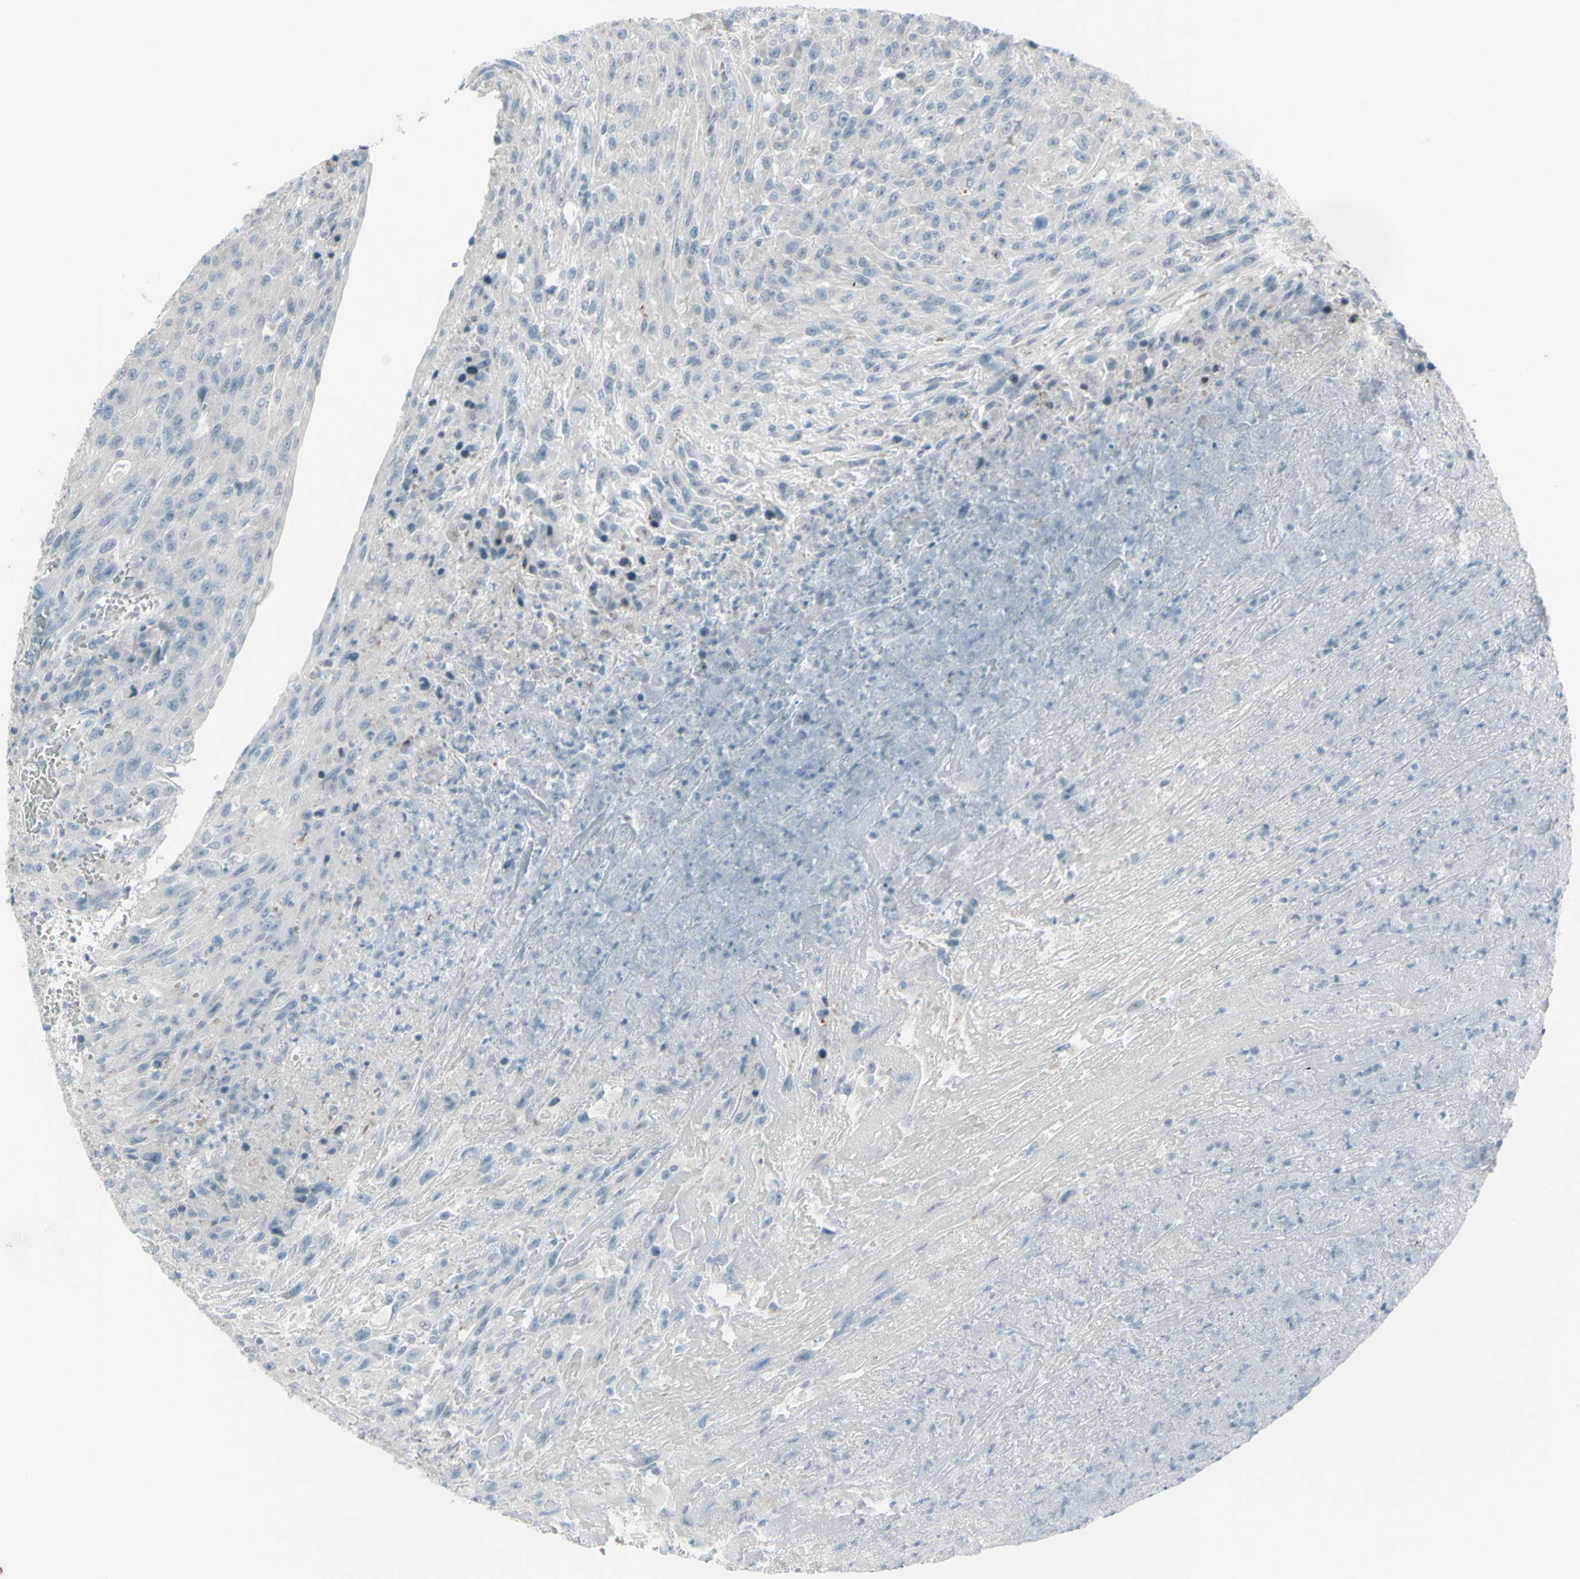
{"staining": {"intensity": "negative", "quantity": "none", "location": "none"}, "tissue": "urothelial cancer", "cell_type": "Tumor cells", "image_type": "cancer", "snomed": [{"axis": "morphology", "description": "Urothelial carcinoma, High grade"}, {"axis": "topography", "description": "Urinary bladder"}], "caption": "Immunohistochemistry image of neoplastic tissue: urothelial cancer stained with DAB (3,3'-diaminobenzidine) exhibits no significant protein positivity in tumor cells. The staining is performed using DAB brown chromogen with nuclei counter-stained in using hematoxylin.", "gene": "RAB3A", "patient": {"sex": "male", "age": 66}}